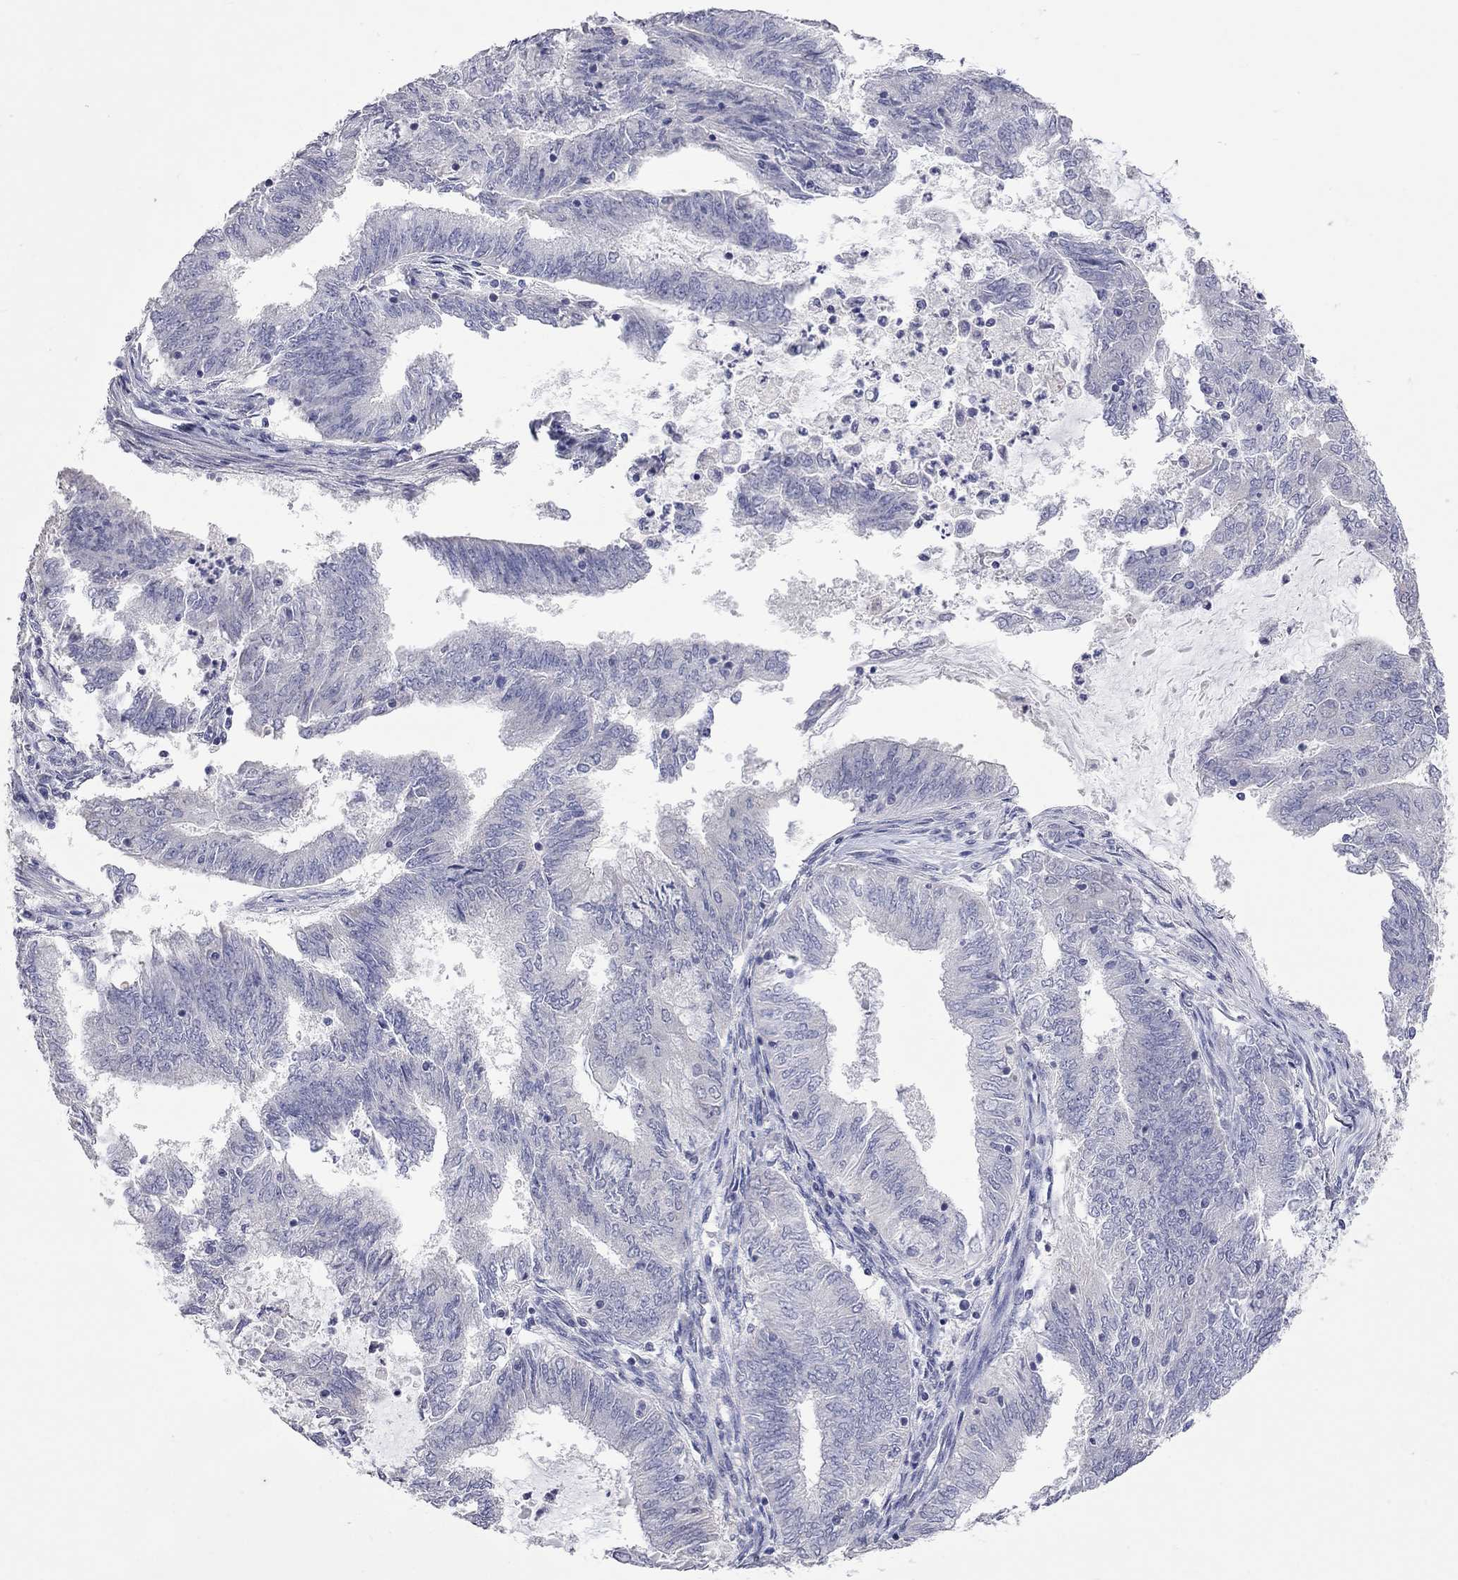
{"staining": {"intensity": "negative", "quantity": "none", "location": "none"}, "tissue": "endometrial cancer", "cell_type": "Tumor cells", "image_type": "cancer", "snomed": [{"axis": "morphology", "description": "Adenocarcinoma, NOS"}, {"axis": "topography", "description": "Endometrium"}], "caption": "There is no significant positivity in tumor cells of adenocarcinoma (endometrial).", "gene": "OPRK1", "patient": {"sex": "female", "age": 62}}